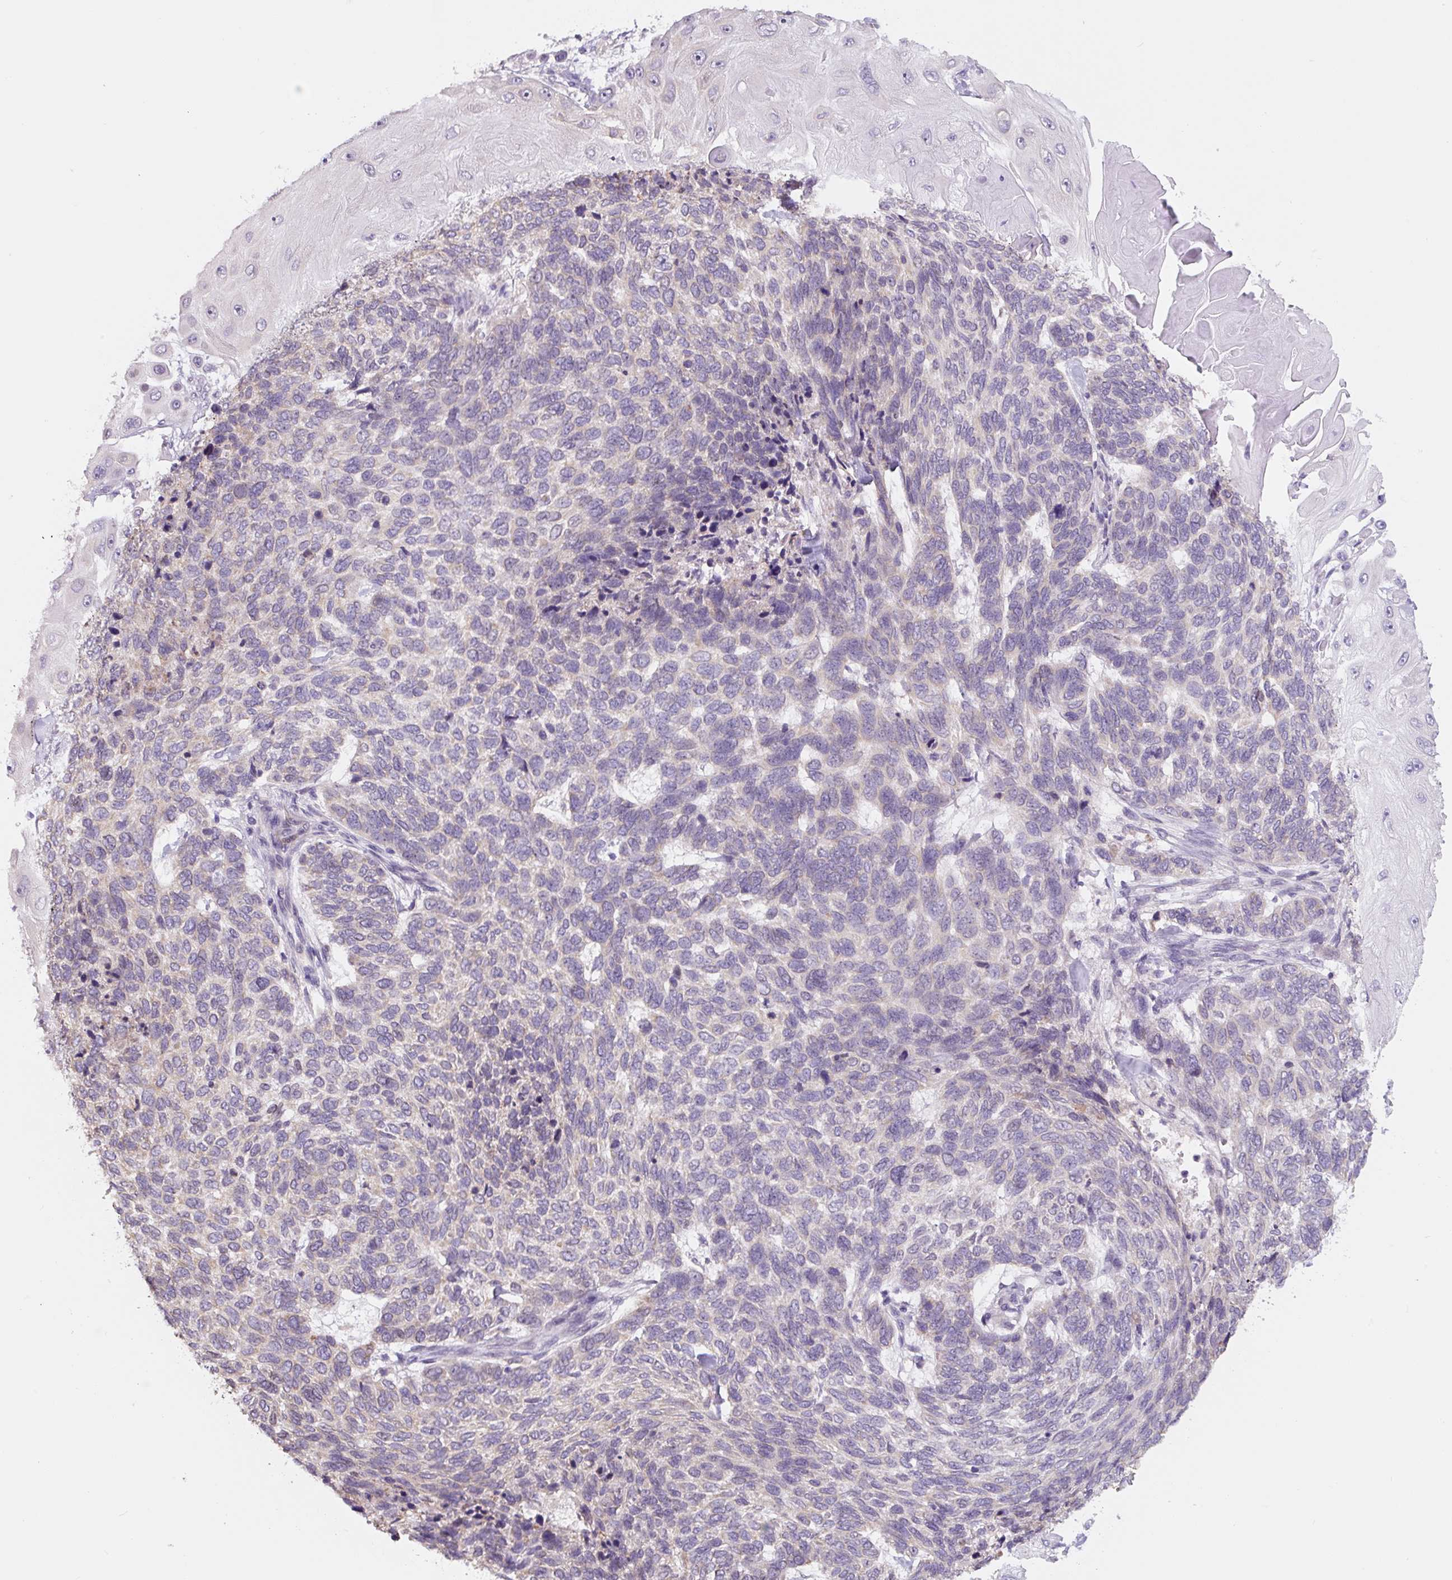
{"staining": {"intensity": "negative", "quantity": "none", "location": "none"}, "tissue": "skin cancer", "cell_type": "Tumor cells", "image_type": "cancer", "snomed": [{"axis": "morphology", "description": "Basal cell carcinoma"}, {"axis": "topography", "description": "Skin"}], "caption": "Histopathology image shows no significant protein staining in tumor cells of skin cancer.", "gene": "ASRGL1", "patient": {"sex": "female", "age": 65}}